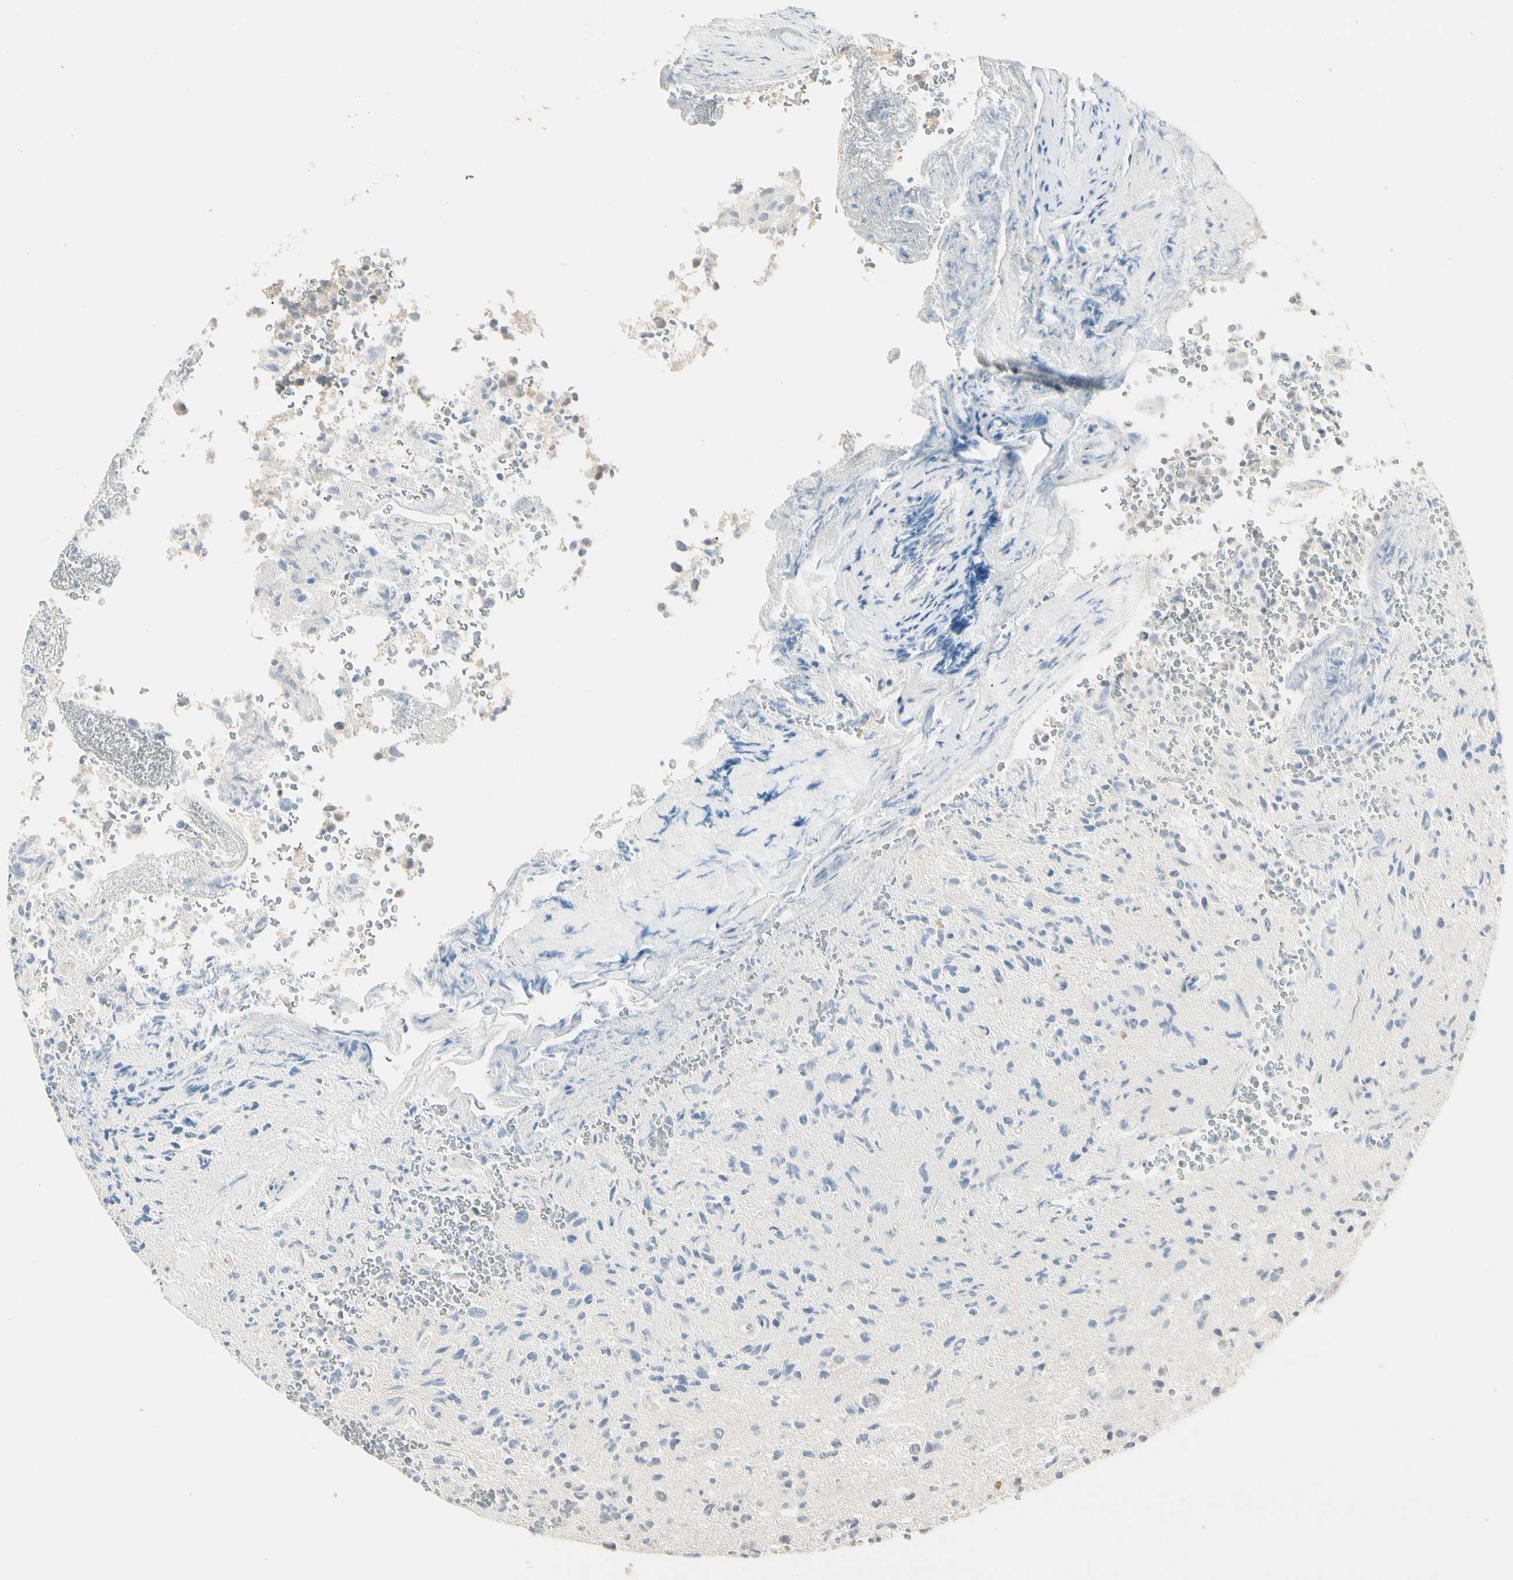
{"staining": {"intensity": "negative", "quantity": "none", "location": "none"}, "tissue": "glioma", "cell_type": "Tumor cells", "image_type": "cancer", "snomed": [{"axis": "morphology", "description": "Glioma, malignant, High grade"}, {"axis": "topography", "description": "pancreas cauda"}], "caption": "Tumor cells are negative for protein expression in human high-grade glioma (malignant).", "gene": "GNE", "patient": {"sex": "male", "age": 60}}